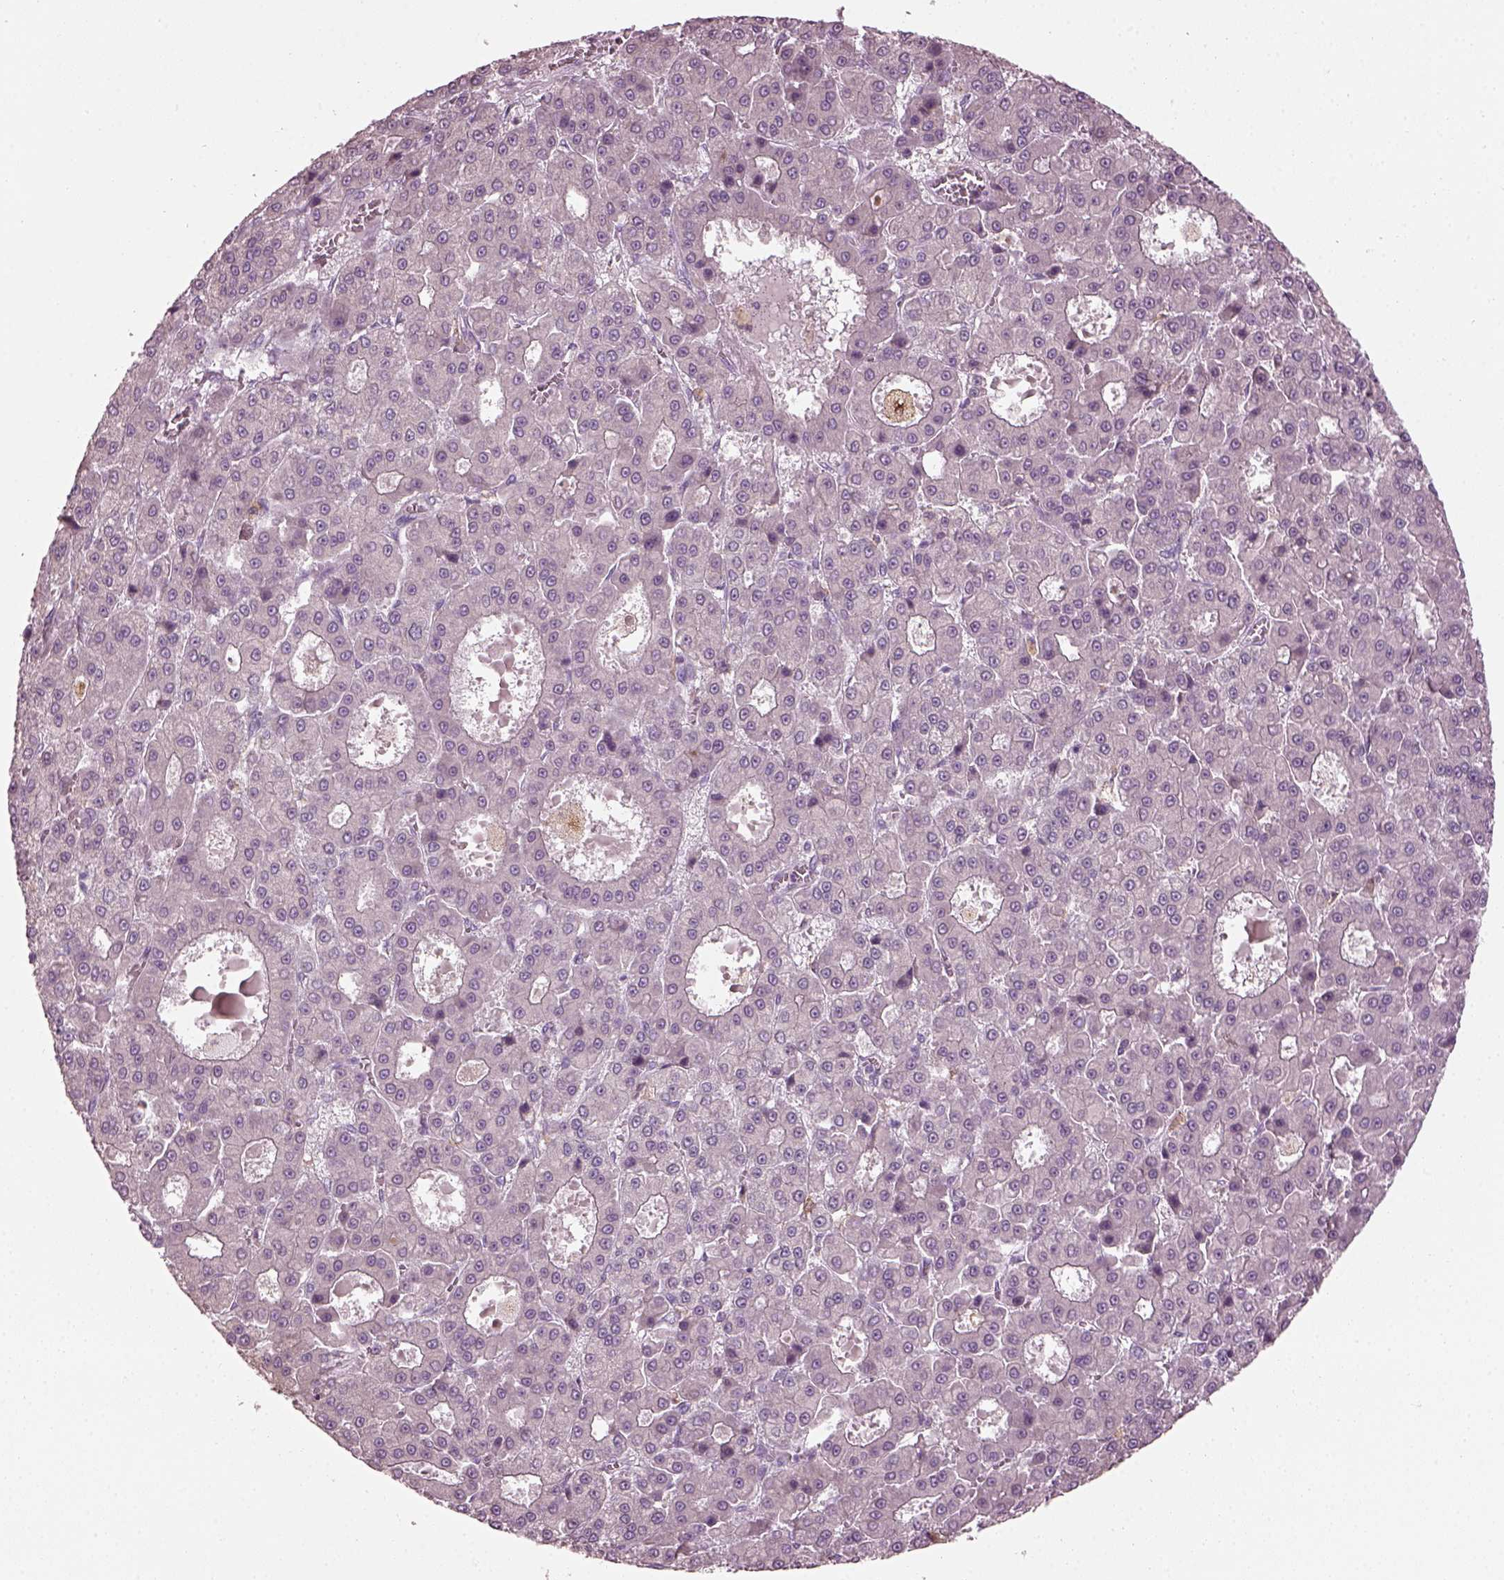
{"staining": {"intensity": "negative", "quantity": "none", "location": "none"}, "tissue": "liver cancer", "cell_type": "Tumor cells", "image_type": "cancer", "snomed": [{"axis": "morphology", "description": "Carcinoma, Hepatocellular, NOS"}, {"axis": "topography", "description": "Liver"}], "caption": "This is an immunohistochemistry (IHC) image of human liver hepatocellular carcinoma. There is no staining in tumor cells.", "gene": "TMEM231", "patient": {"sex": "male", "age": 70}}